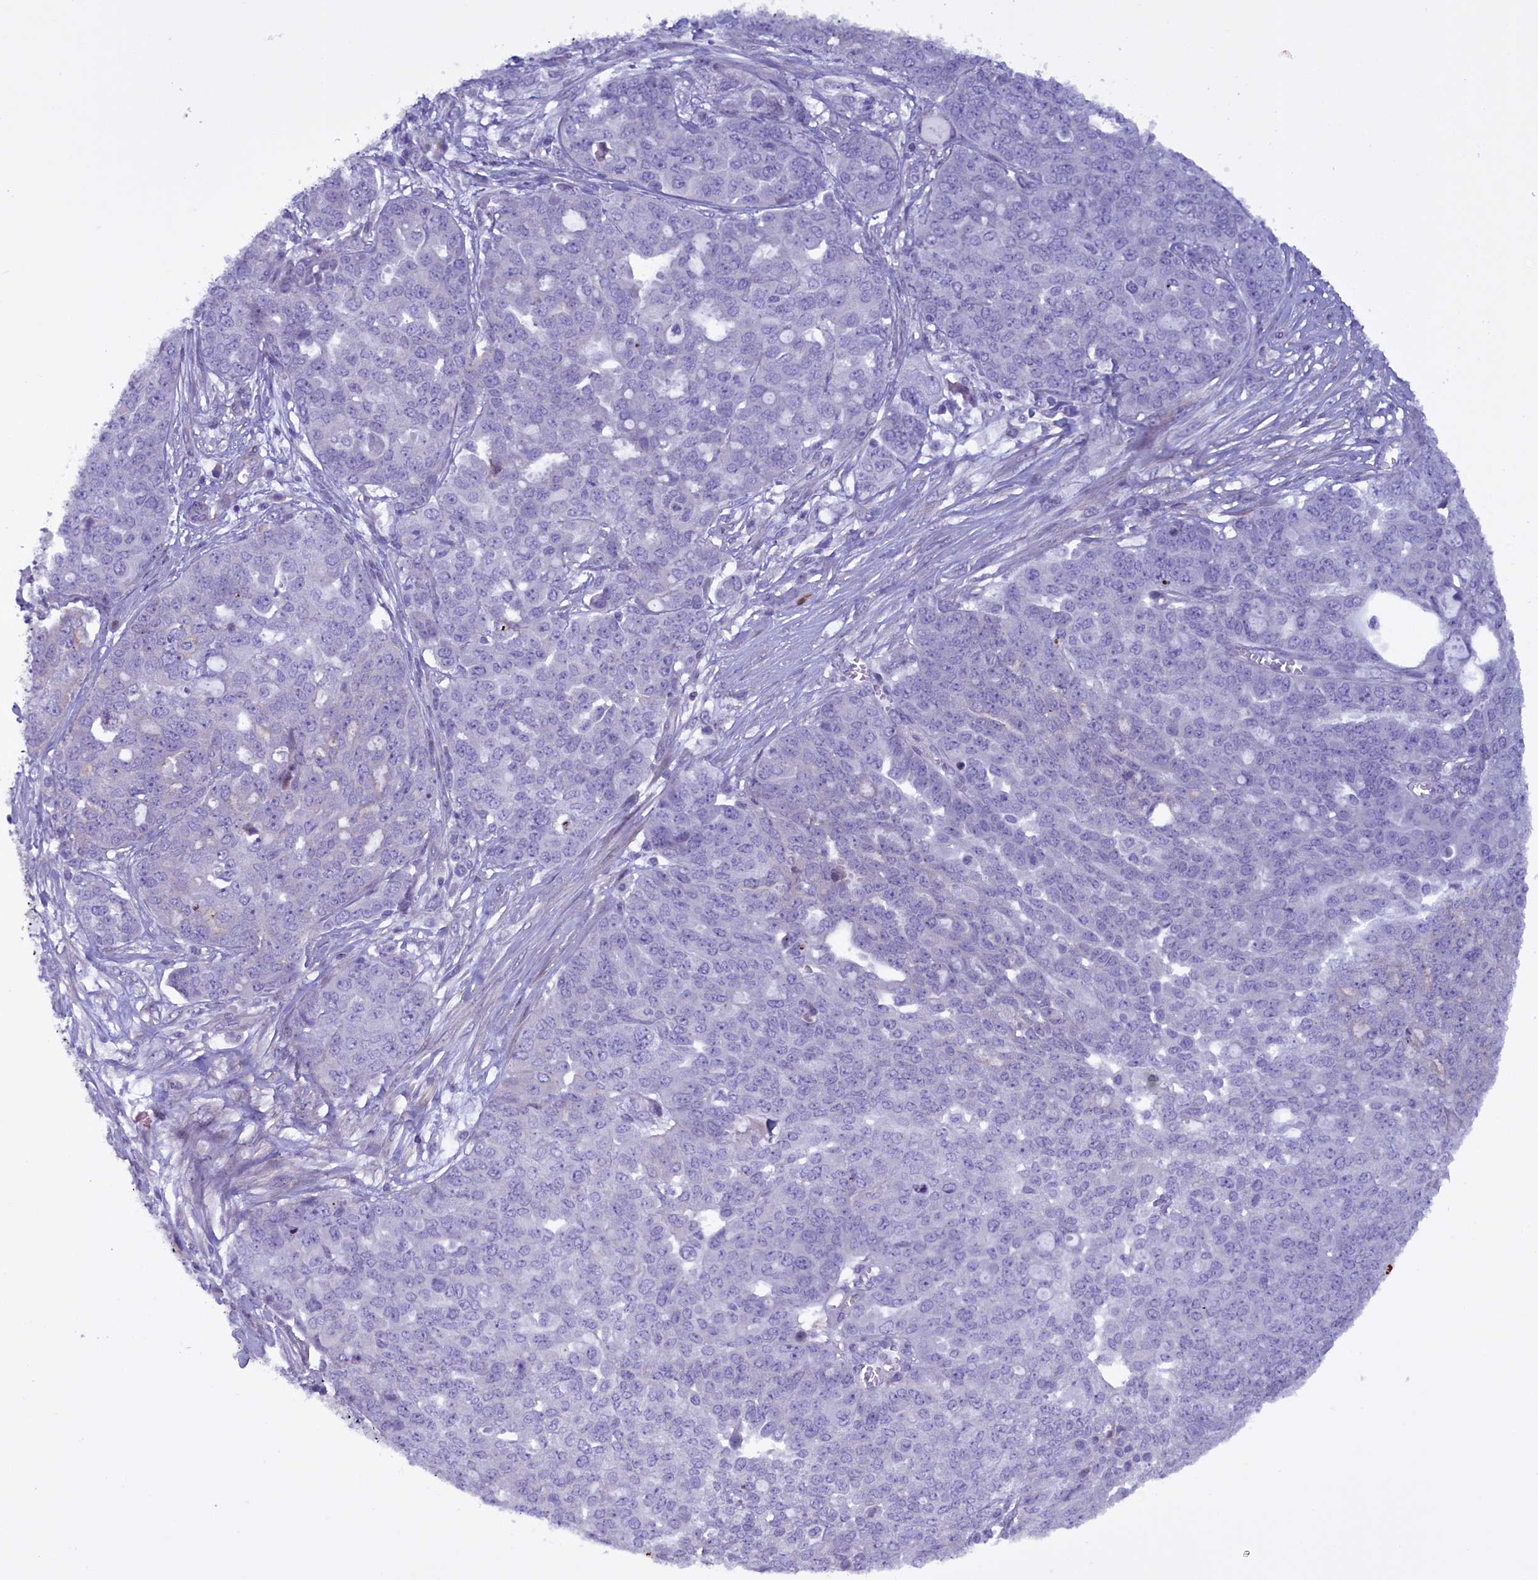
{"staining": {"intensity": "negative", "quantity": "none", "location": "none"}, "tissue": "ovarian cancer", "cell_type": "Tumor cells", "image_type": "cancer", "snomed": [{"axis": "morphology", "description": "Cystadenocarcinoma, serous, NOS"}, {"axis": "topography", "description": "Soft tissue"}, {"axis": "topography", "description": "Ovary"}], "caption": "Immunohistochemistry (IHC) histopathology image of human ovarian cancer stained for a protein (brown), which reveals no staining in tumor cells. (DAB immunohistochemistry (IHC), high magnification).", "gene": "MAN2C1", "patient": {"sex": "female", "age": 57}}